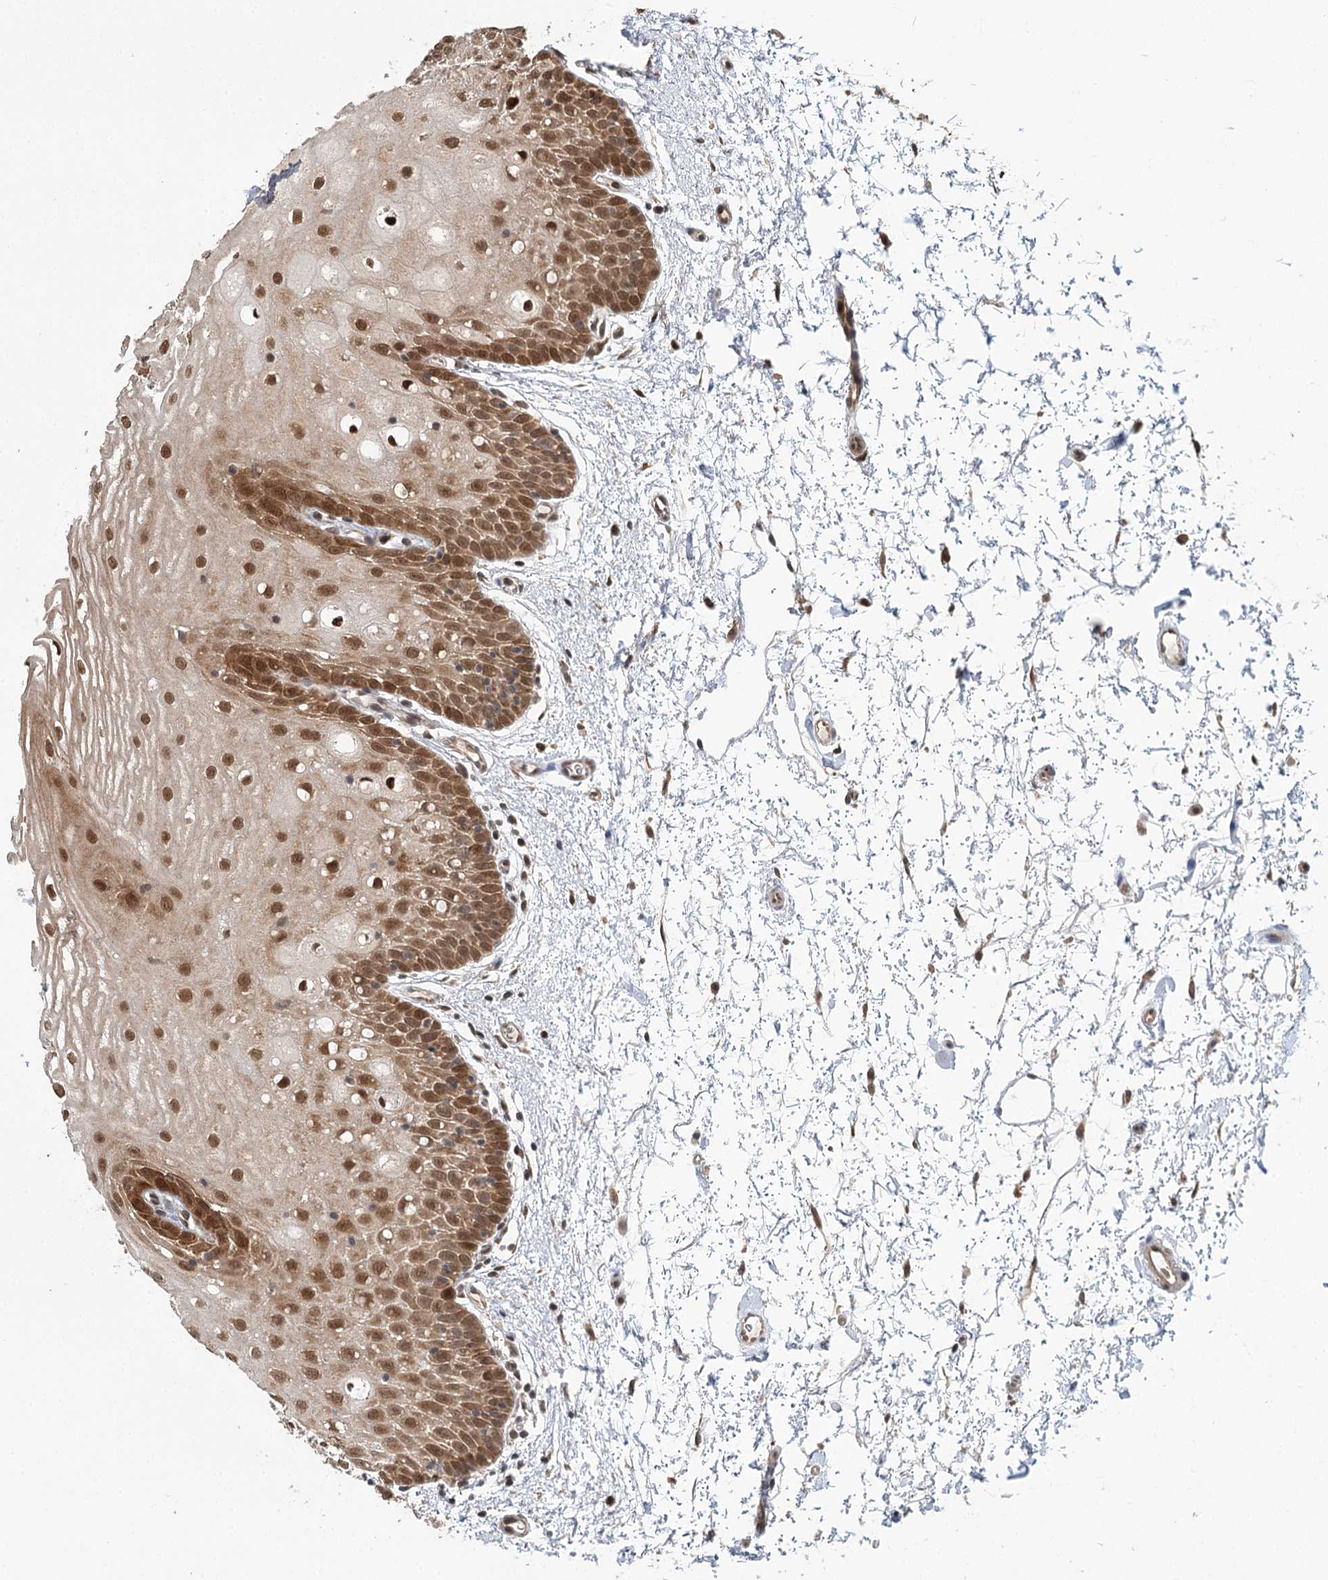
{"staining": {"intensity": "strong", "quantity": ">75%", "location": "nuclear"}, "tissue": "oral mucosa", "cell_type": "Squamous epithelial cells", "image_type": "normal", "snomed": [{"axis": "morphology", "description": "Normal tissue, NOS"}, {"axis": "topography", "description": "Oral tissue"}, {"axis": "topography", "description": "Tounge, NOS"}], "caption": "Protein staining of benign oral mucosa displays strong nuclear expression in about >75% of squamous epithelial cells. The protein is shown in brown color, while the nuclei are stained blue.", "gene": "N6AMT1", "patient": {"sex": "female", "age": 73}}